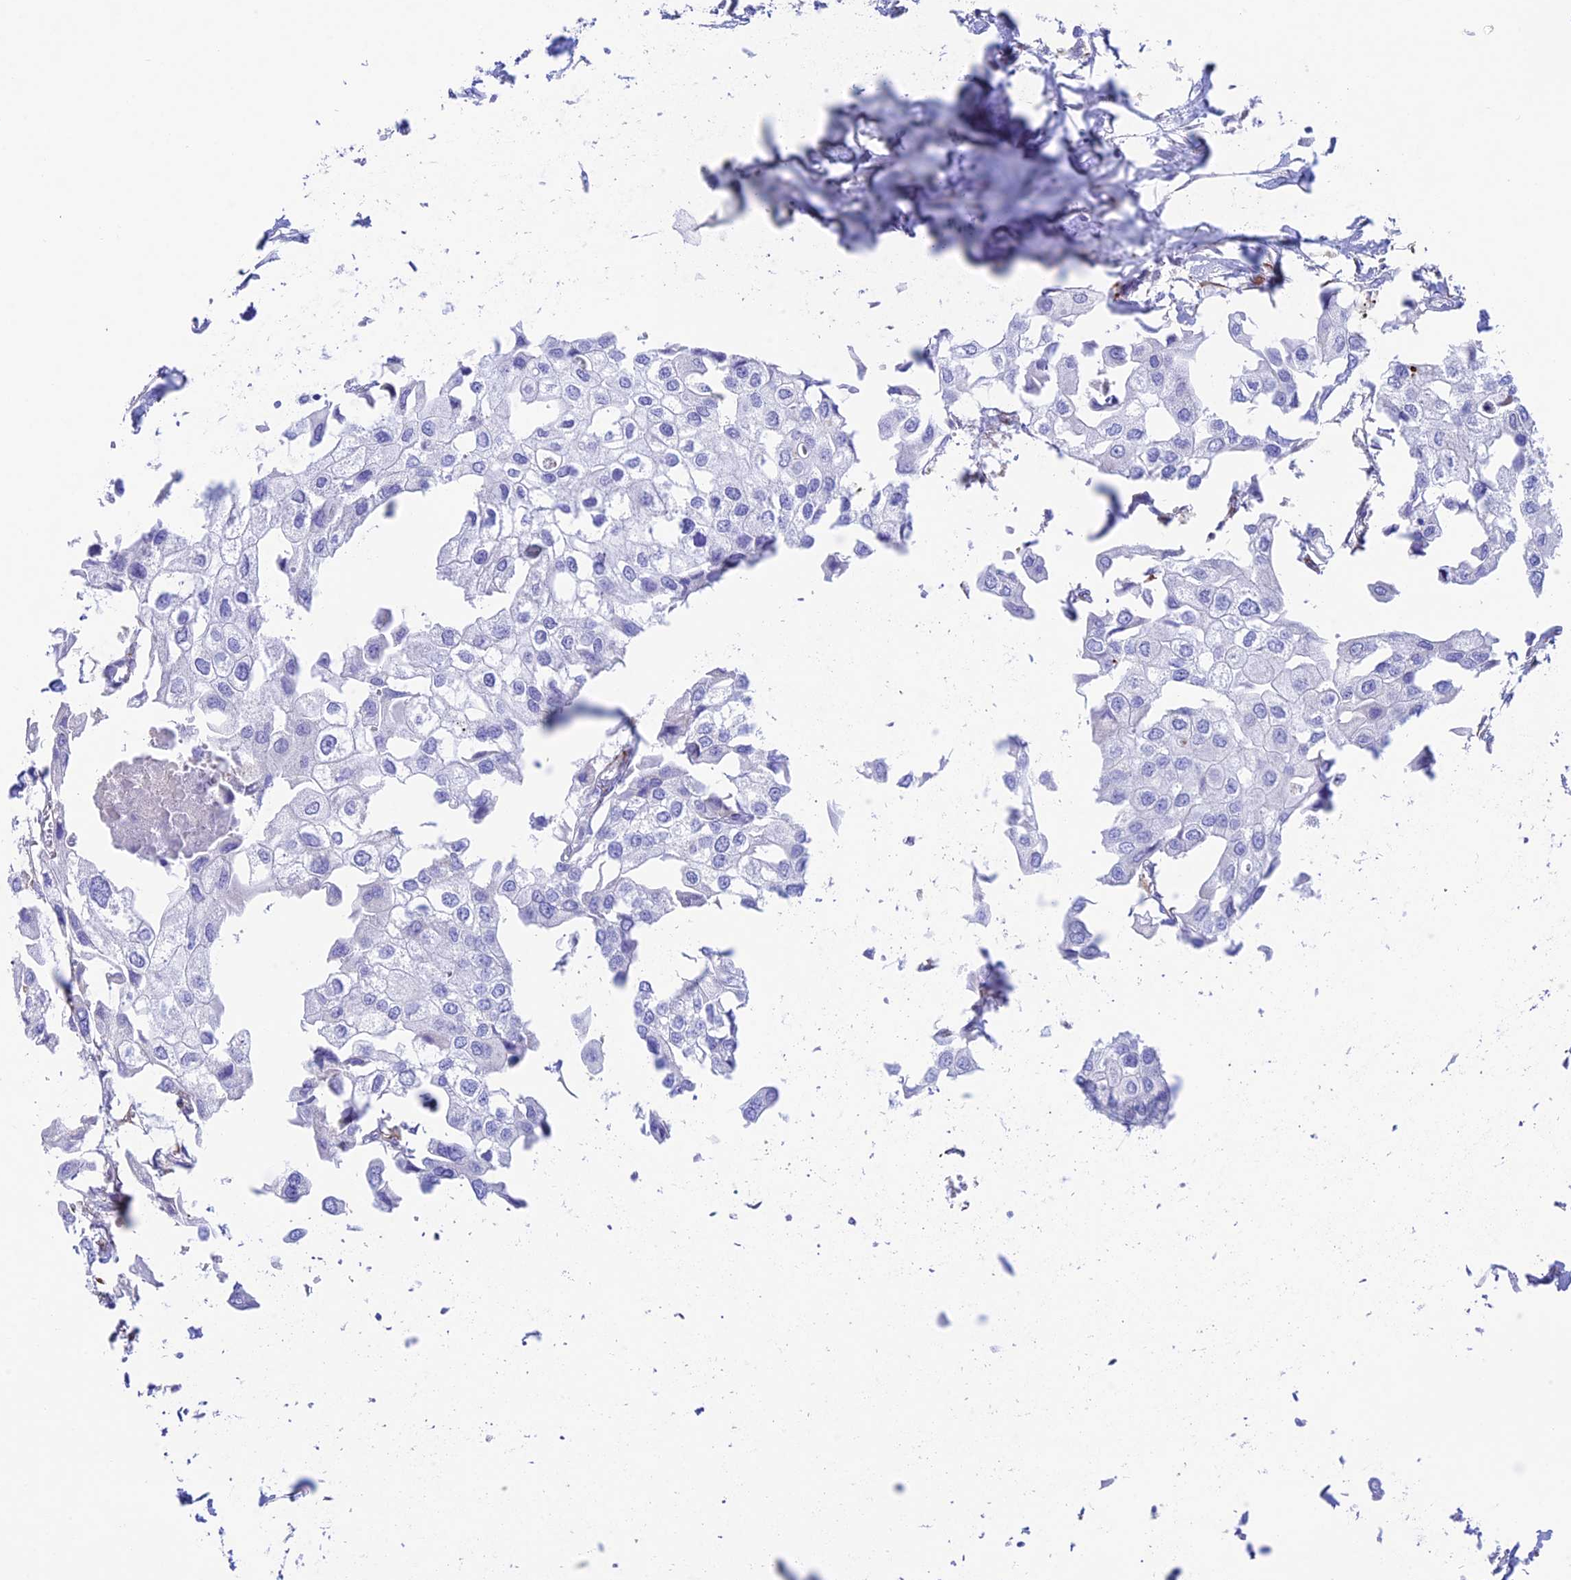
{"staining": {"intensity": "negative", "quantity": "none", "location": "none"}, "tissue": "urothelial cancer", "cell_type": "Tumor cells", "image_type": "cancer", "snomed": [{"axis": "morphology", "description": "Urothelial carcinoma, High grade"}, {"axis": "topography", "description": "Urinary bladder"}], "caption": "Immunohistochemistry of human high-grade urothelial carcinoma exhibits no expression in tumor cells.", "gene": "ZNF652", "patient": {"sex": "male", "age": 64}}